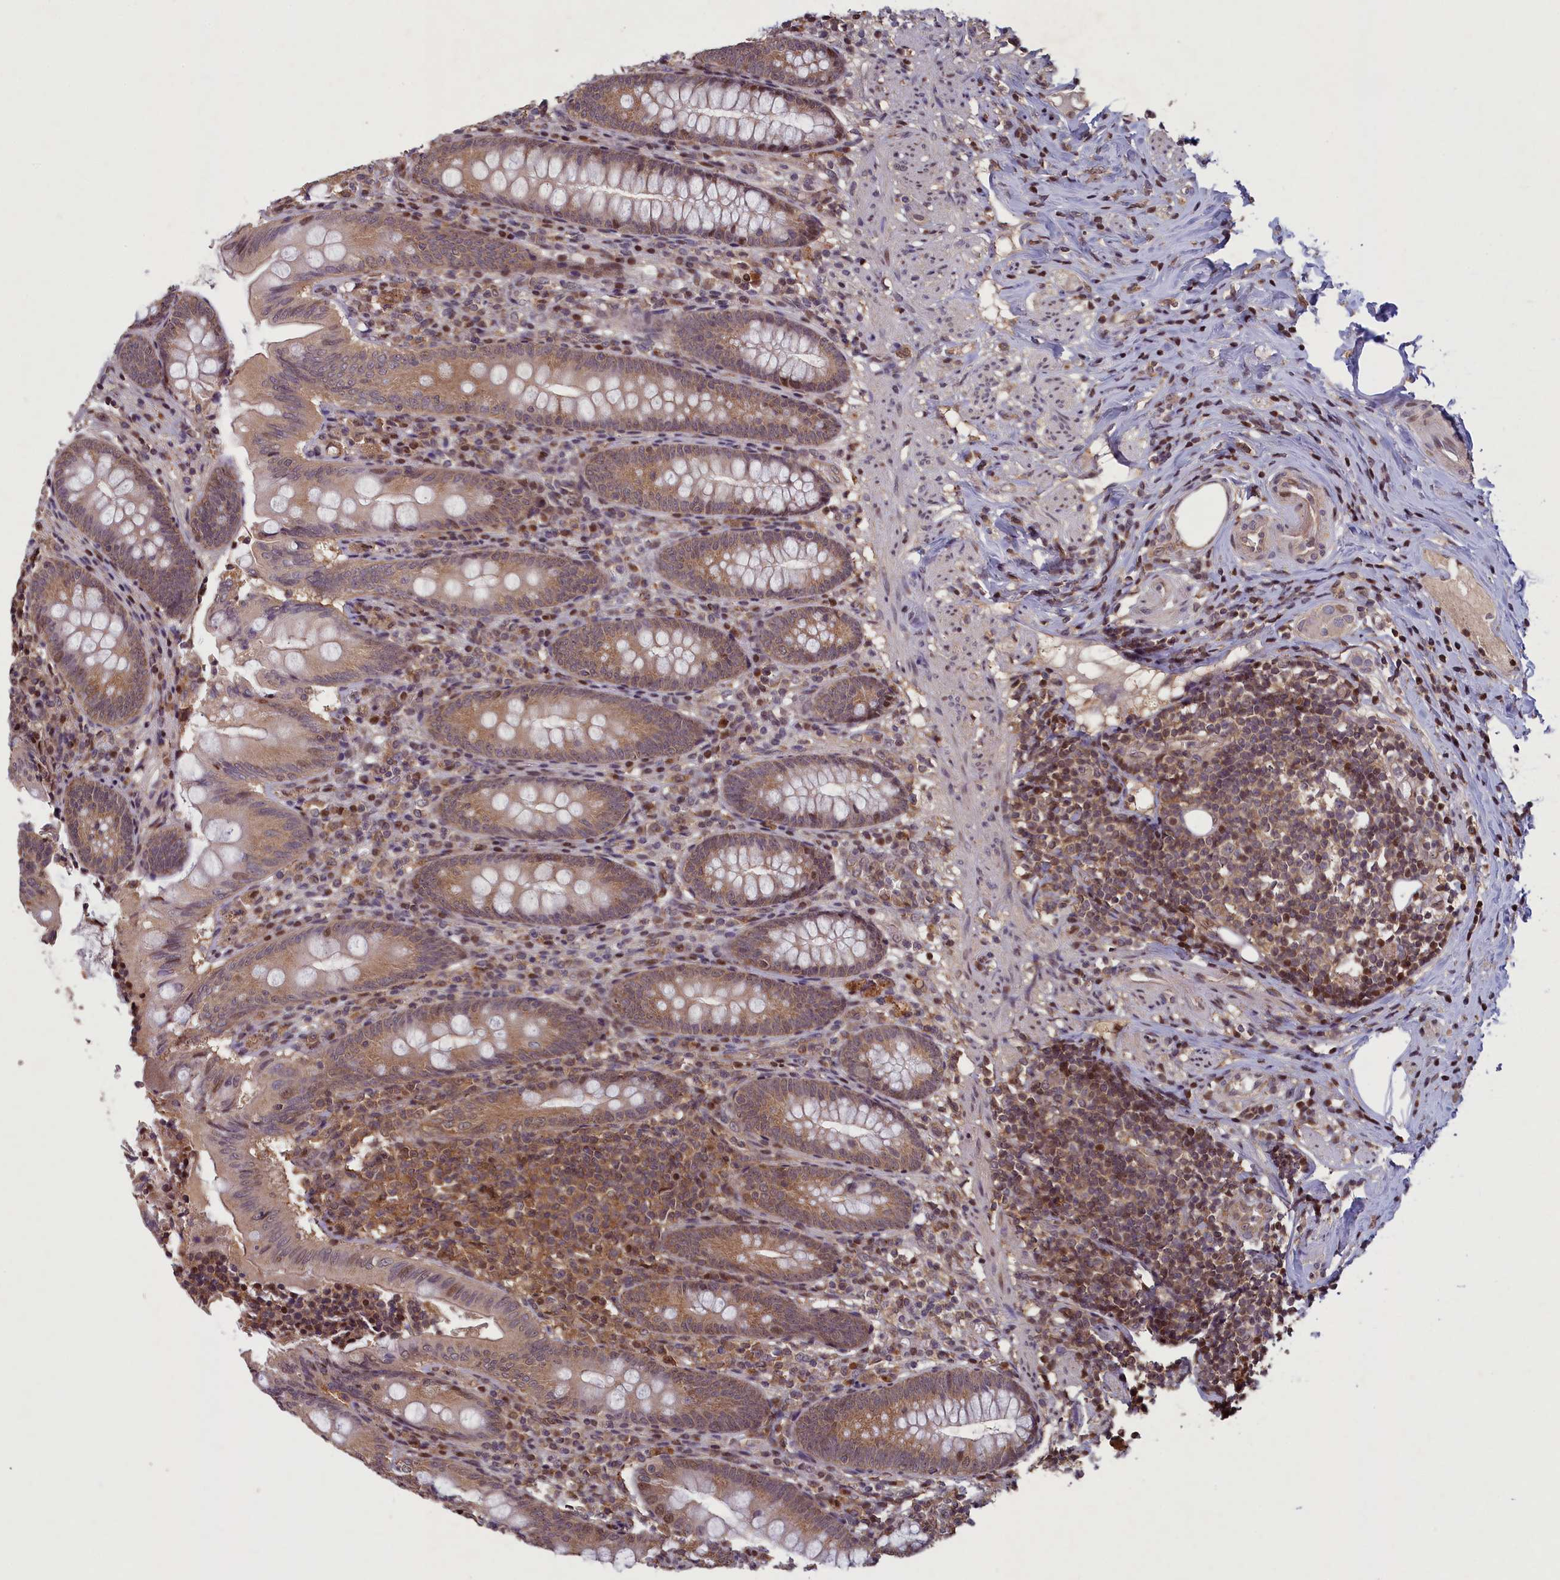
{"staining": {"intensity": "weak", "quantity": ">75%", "location": "cytoplasmic/membranous,nuclear"}, "tissue": "appendix", "cell_type": "Glandular cells", "image_type": "normal", "snomed": [{"axis": "morphology", "description": "Normal tissue, NOS"}, {"axis": "topography", "description": "Appendix"}], "caption": "The immunohistochemical stain labels weak cytoplasmic/membranous,nuclear expression in glandular cells of benign appendix. (DAB IHC, brown staining for protein, blue staining for nuclei).", "gene": "NUBP1", "patient": {"sex": "male", "age": 55}}